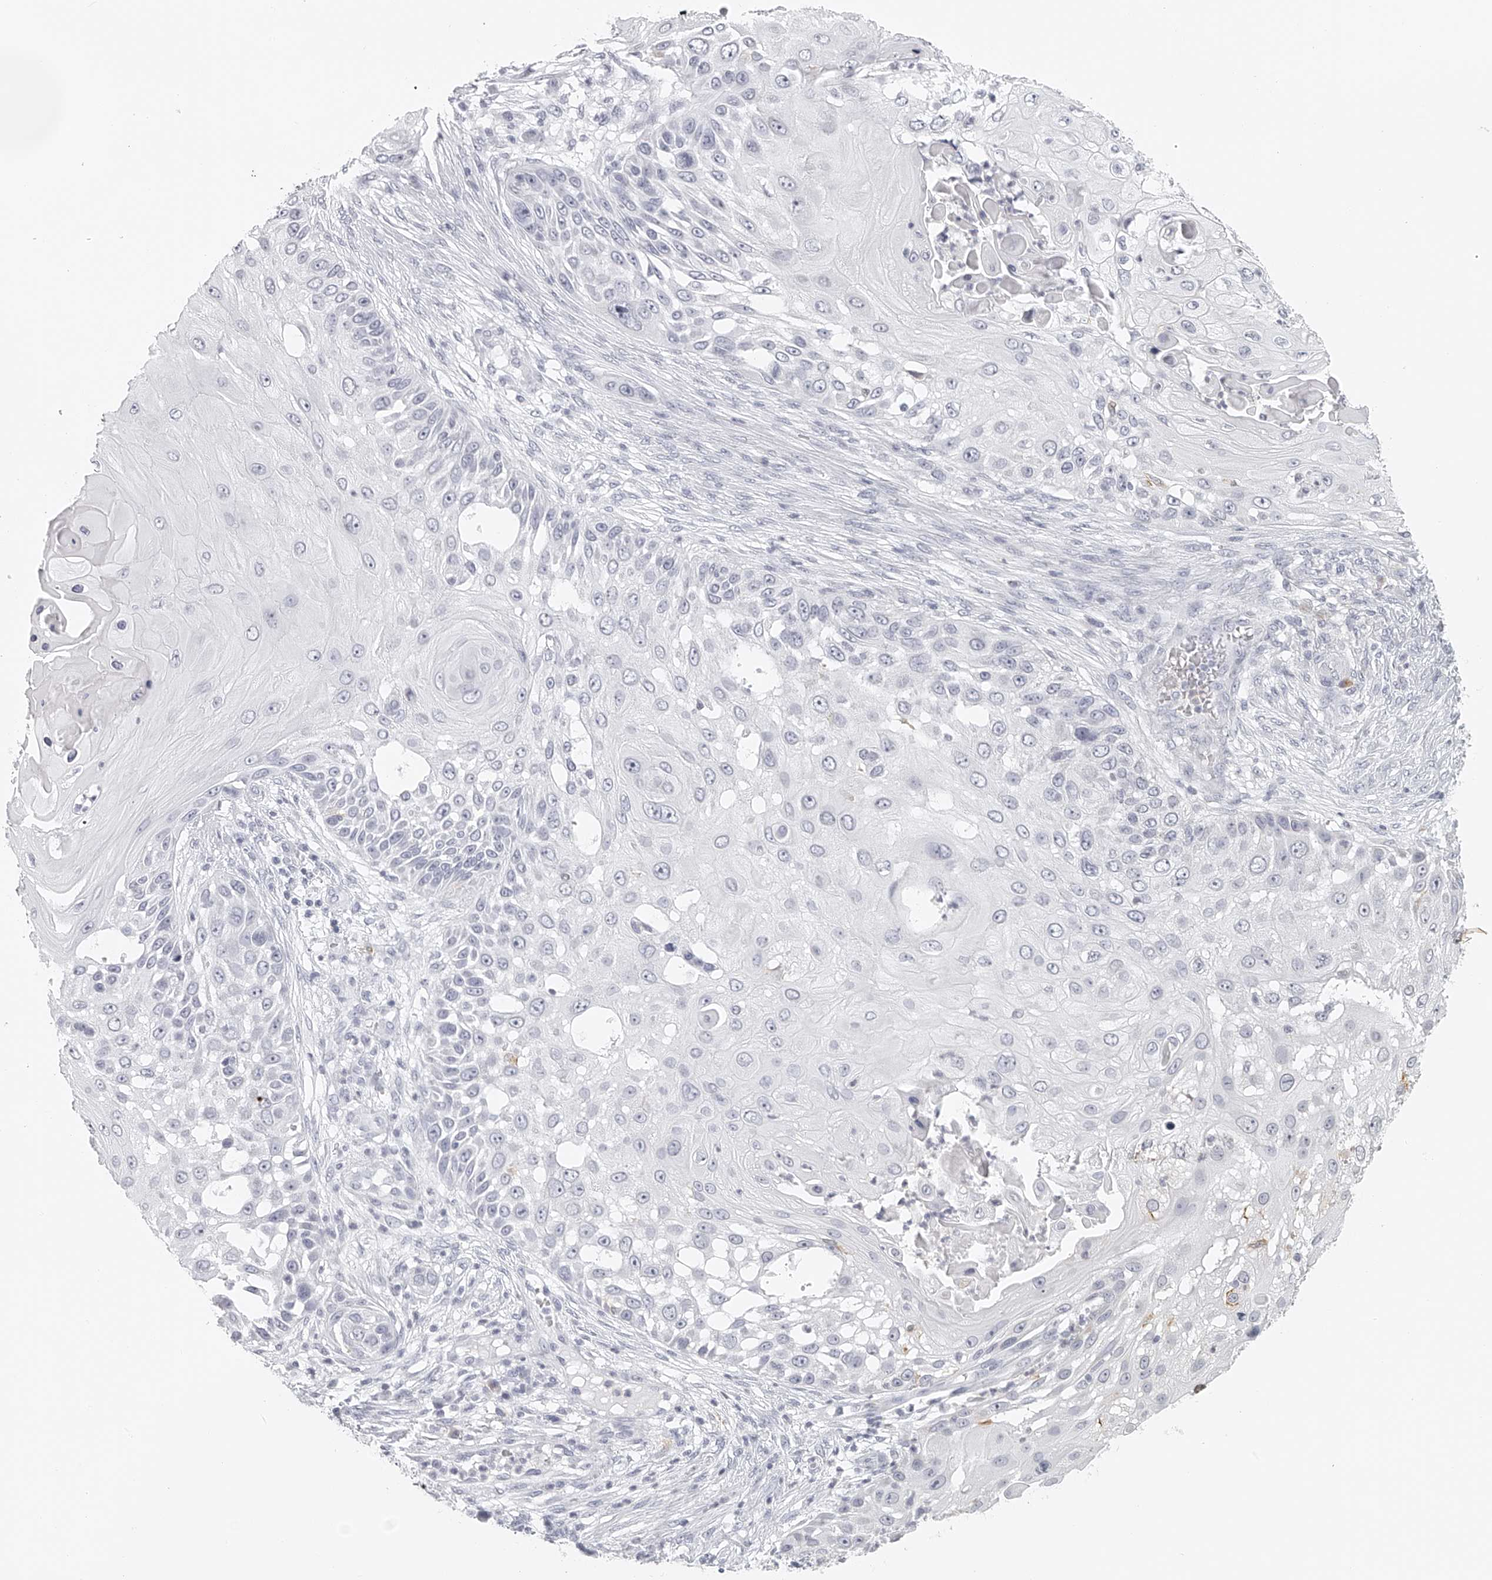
{"staining": {"intensity": "negative", "quantity": "none", "location": "none"}, "tissue": "skin cancer", "cell_type": "Tumor cells", "image_type": "cancer", "snomed": [{"axis": "morphology", "description": "Squamous cell carcinoma, NOS"}, {"axis": "topography", "description": "Skin"}], "caption": "High magnification brightfield microscopy of skin cancer stained with DAB (brown) and counterstained with hematoxylin (blue): tumor cells show no significant expression.", "gene": "BCL2L11", "patient": {"sex": "female", "age": 44}}